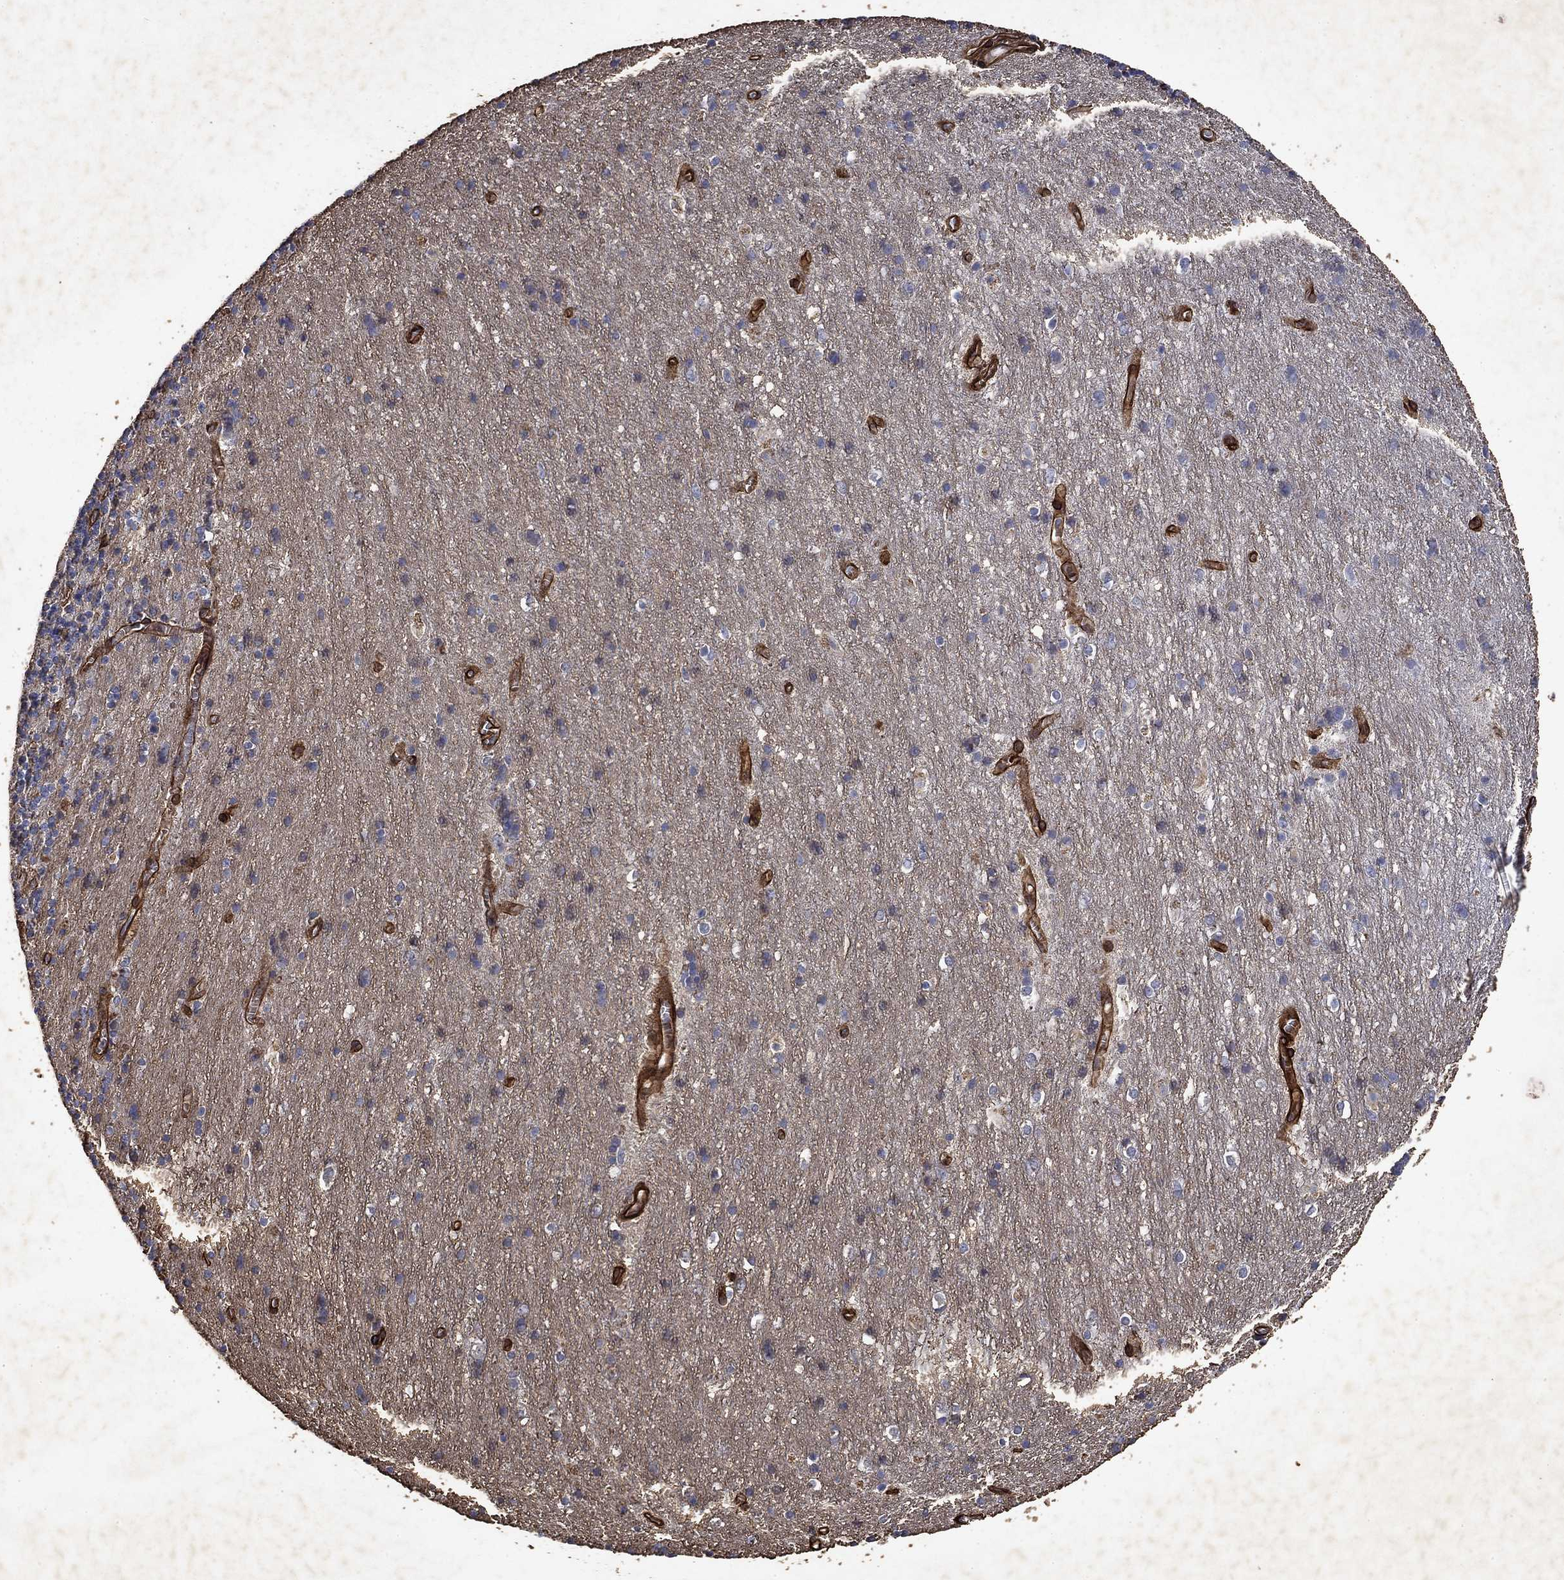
{"staining": {"intensity": "negative", "quantity": "none", "location": "none"}, "tissue": "cerebellum", "cell_type": "Cells in granular layer", "image_type": "normal", "snomed": [{"axis": "morphology", "description": "Normal tissue, NOS"}, {"axis": "topography", "description": "Cerebellum"}], "caption": "Protein analysis of normal cerebellum shows no significant expression in cells in granular layer.", "gene": "COL4A2", "patient": {"sex": "male", "age": 70}}